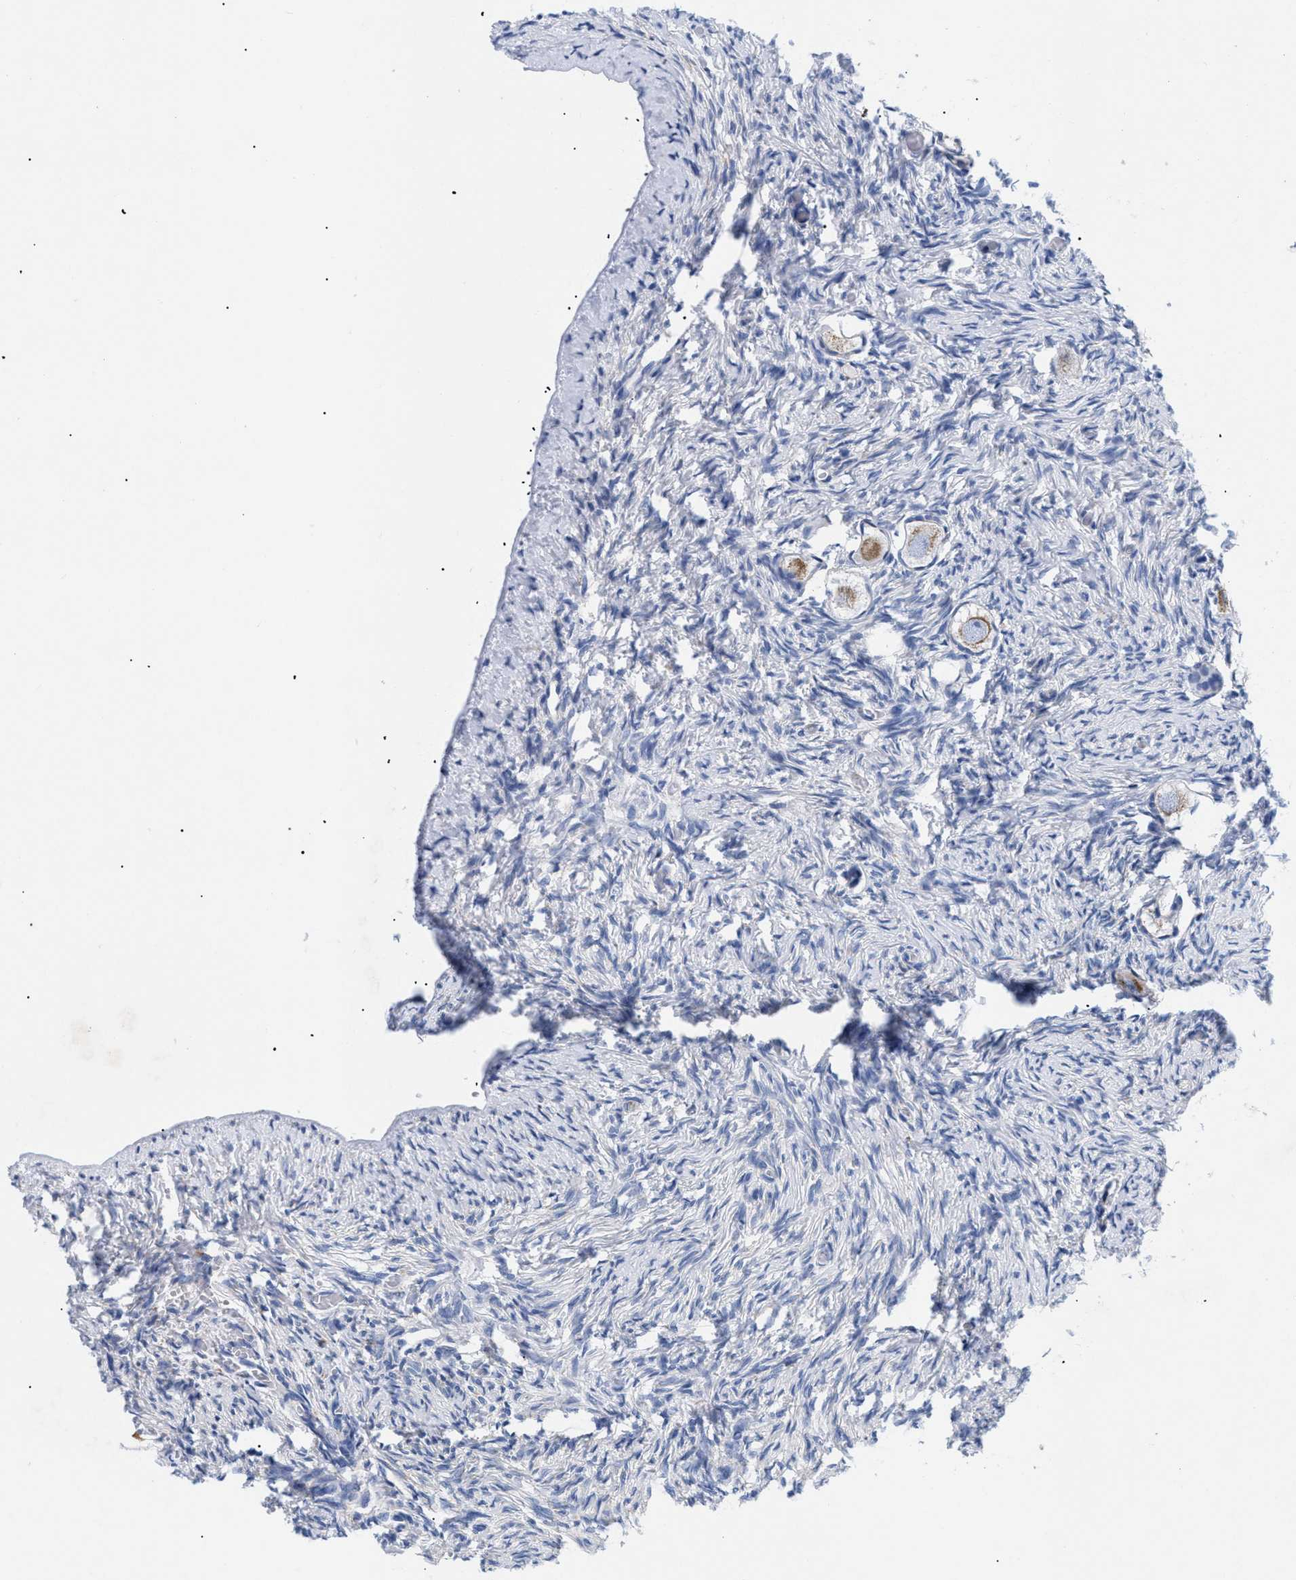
{"staining": {"intensity": "moderate", "quantity": "<25%", "location": "cytoplasmic/membranous"}, "tissue": "ovary", "cell_type": "Follicle cells", "image_type": "normal", "snomed": [{"axis": "morphology", "description": "Normal tissue, NOS"}, {"axis": "topography", "description": "Ovary"}], "caption": "Protein expression analysis of unremarkable human ovary reveals moderate cytoplasmic/membranous positivity in approximately <25% of follicle cells. (DAB (3,3'-diaminobenzidine) IHC, brown staining for protein, blue staining for nuclei).", "gene": "GPR149", "patient": {"sex": "female", "age": 27}}